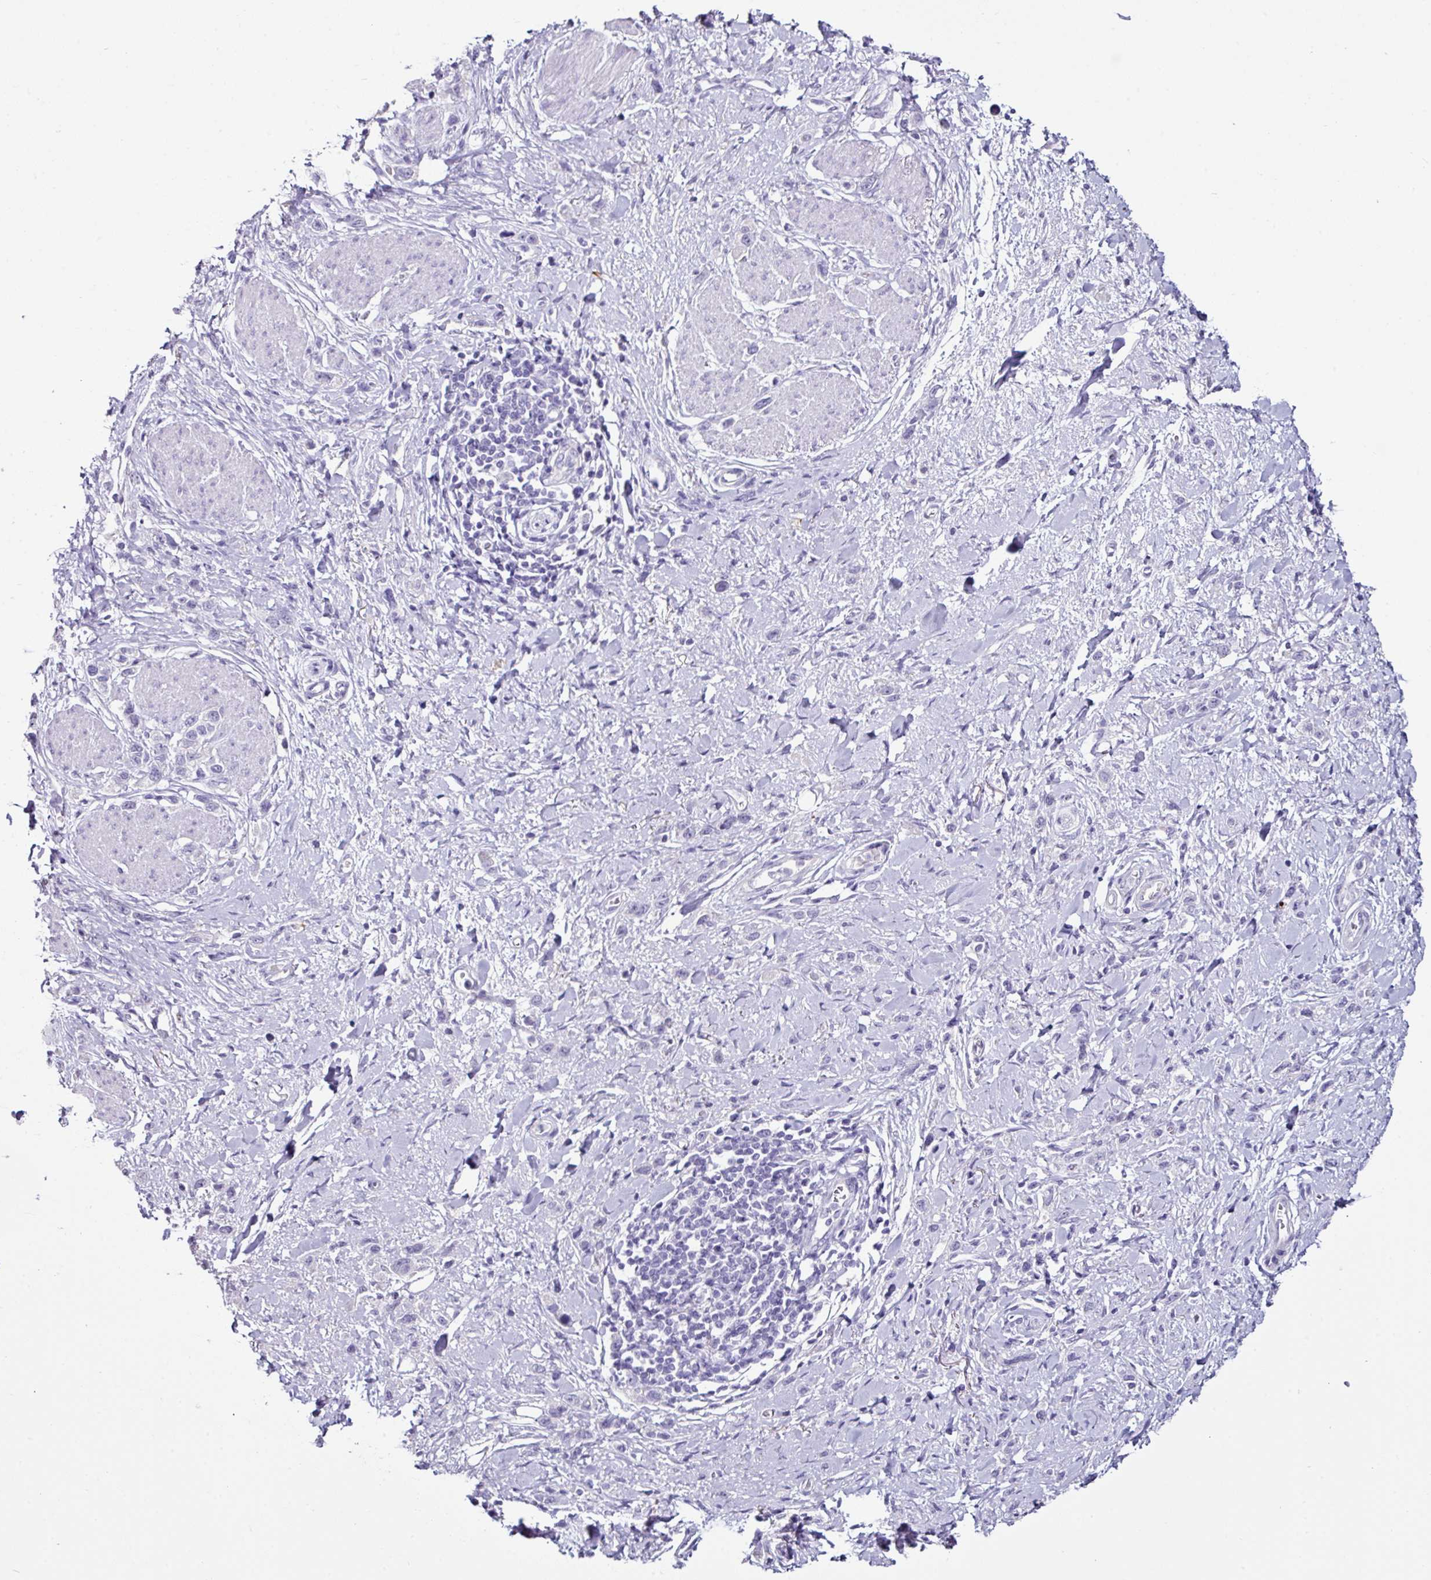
{"staining": {"intensity": "negative", "quantity": "none", "location": "none"}, "tissue": "stomach cancer", "cell_type": "Tumor cells", "image_type": "cancer", "snomed": [{"axis": "morphology", "description": "Adenocarcinoma, NOS"}, {"axis": "topography", "description": "Stomach"}], "caption": "Stomach cancer (adenocarcinoma) stained for a protein using immunohistochemistry (IHC) demonstrates no expression tumor cells.", "gene": "GLP2R", "patient": {"sex": "female", "age": 65}}